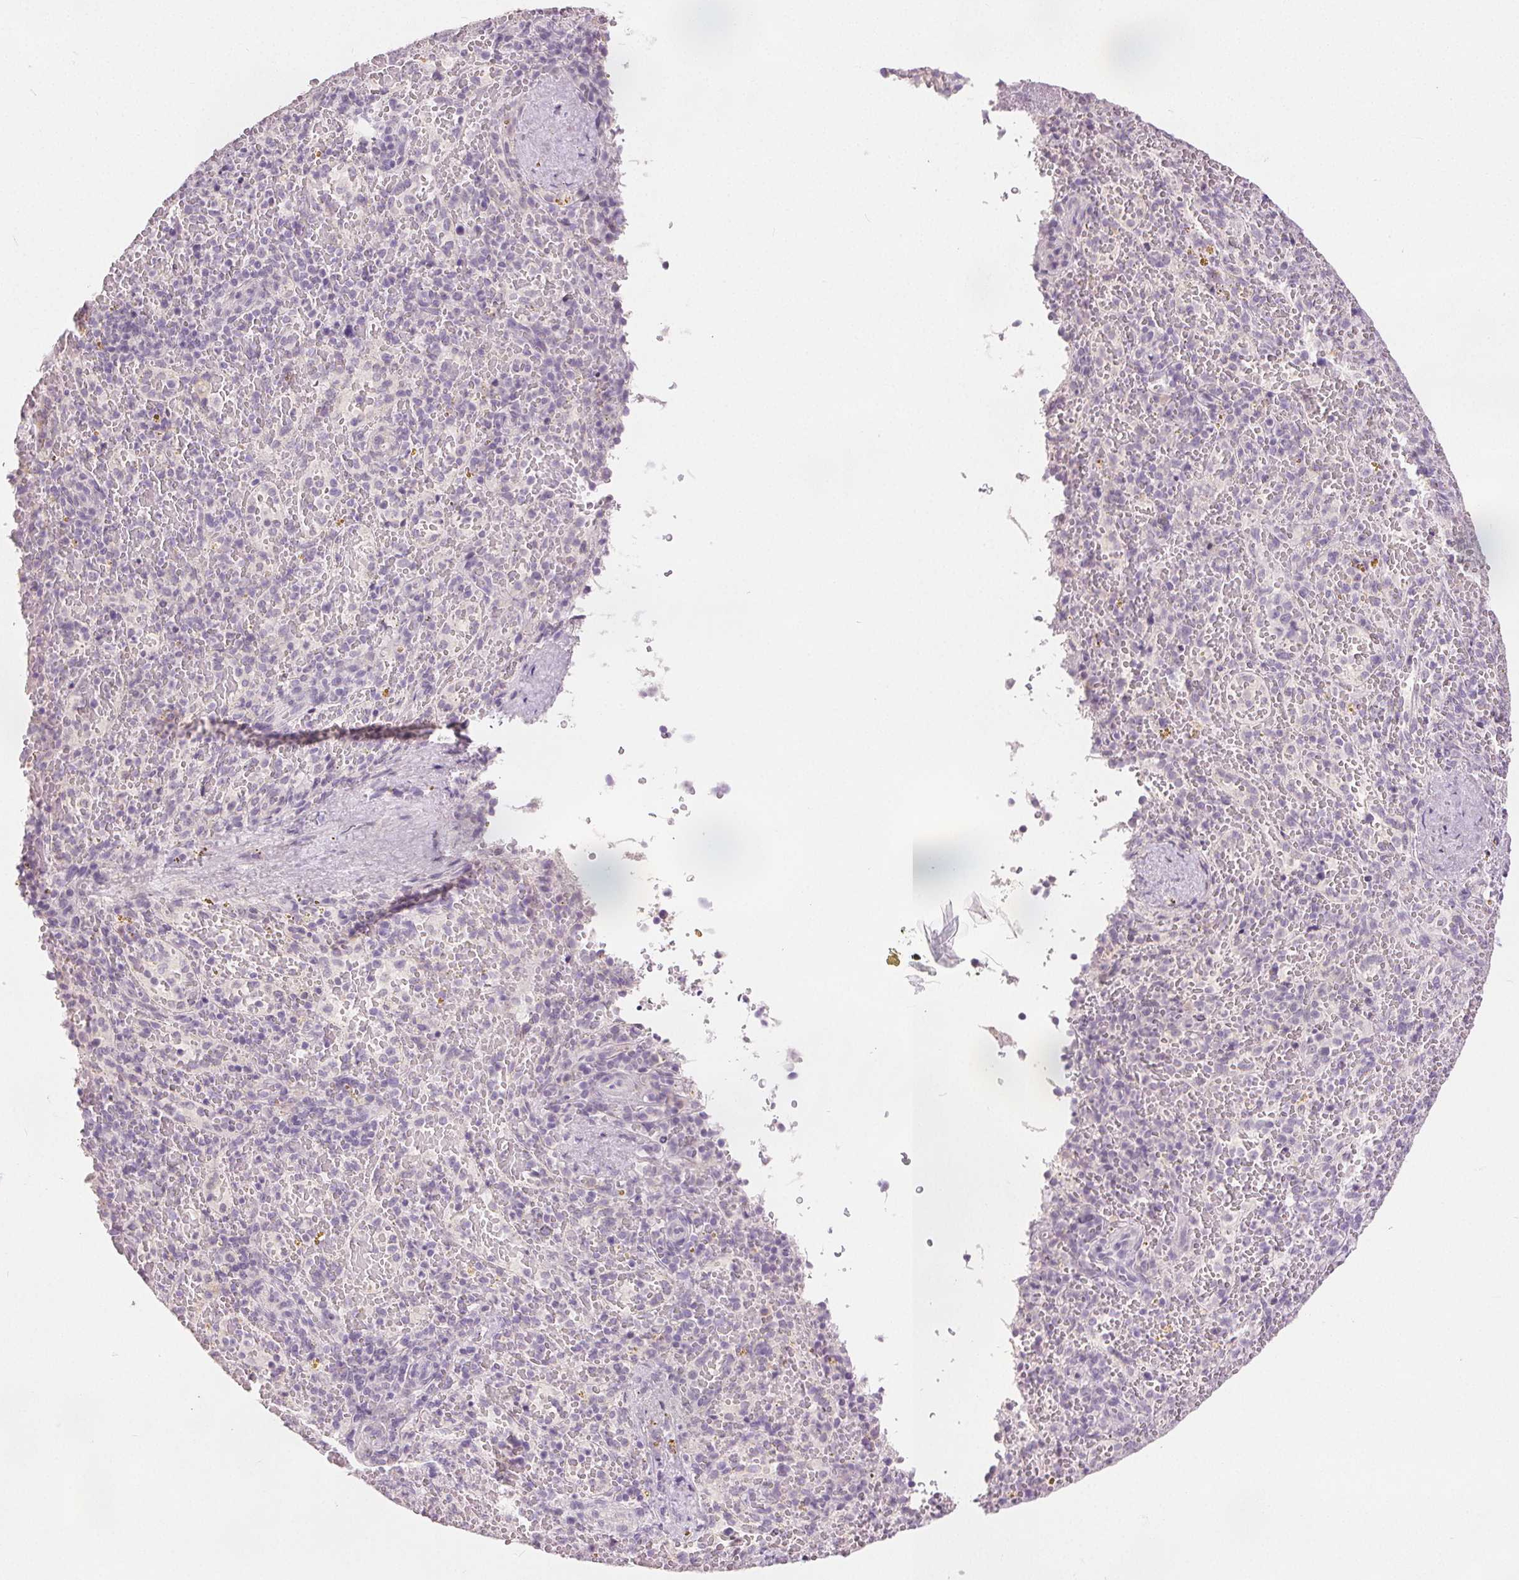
{"staining": {"intensity": "negative", "quantity": "none", "location": "none"}, "tissue": "spleen", "cell_type": "Cells in red pulp", "image_type": "normal", "snomed": [{"axis": "morphology", "description": "Normal tissue, NOS"}, {"axis": "topography", "description": "Spleen"}], "caption": "The photomicrograph demonstrates no significant expression in cells in red pulp of spleen. (Stains: DAB immunohistochemistry with hematoxylin counter stain, Microscopy: brightfield microscopy at high magnification).", "gene": "CA12", "patient": {"sex": "female", "age": 50}}